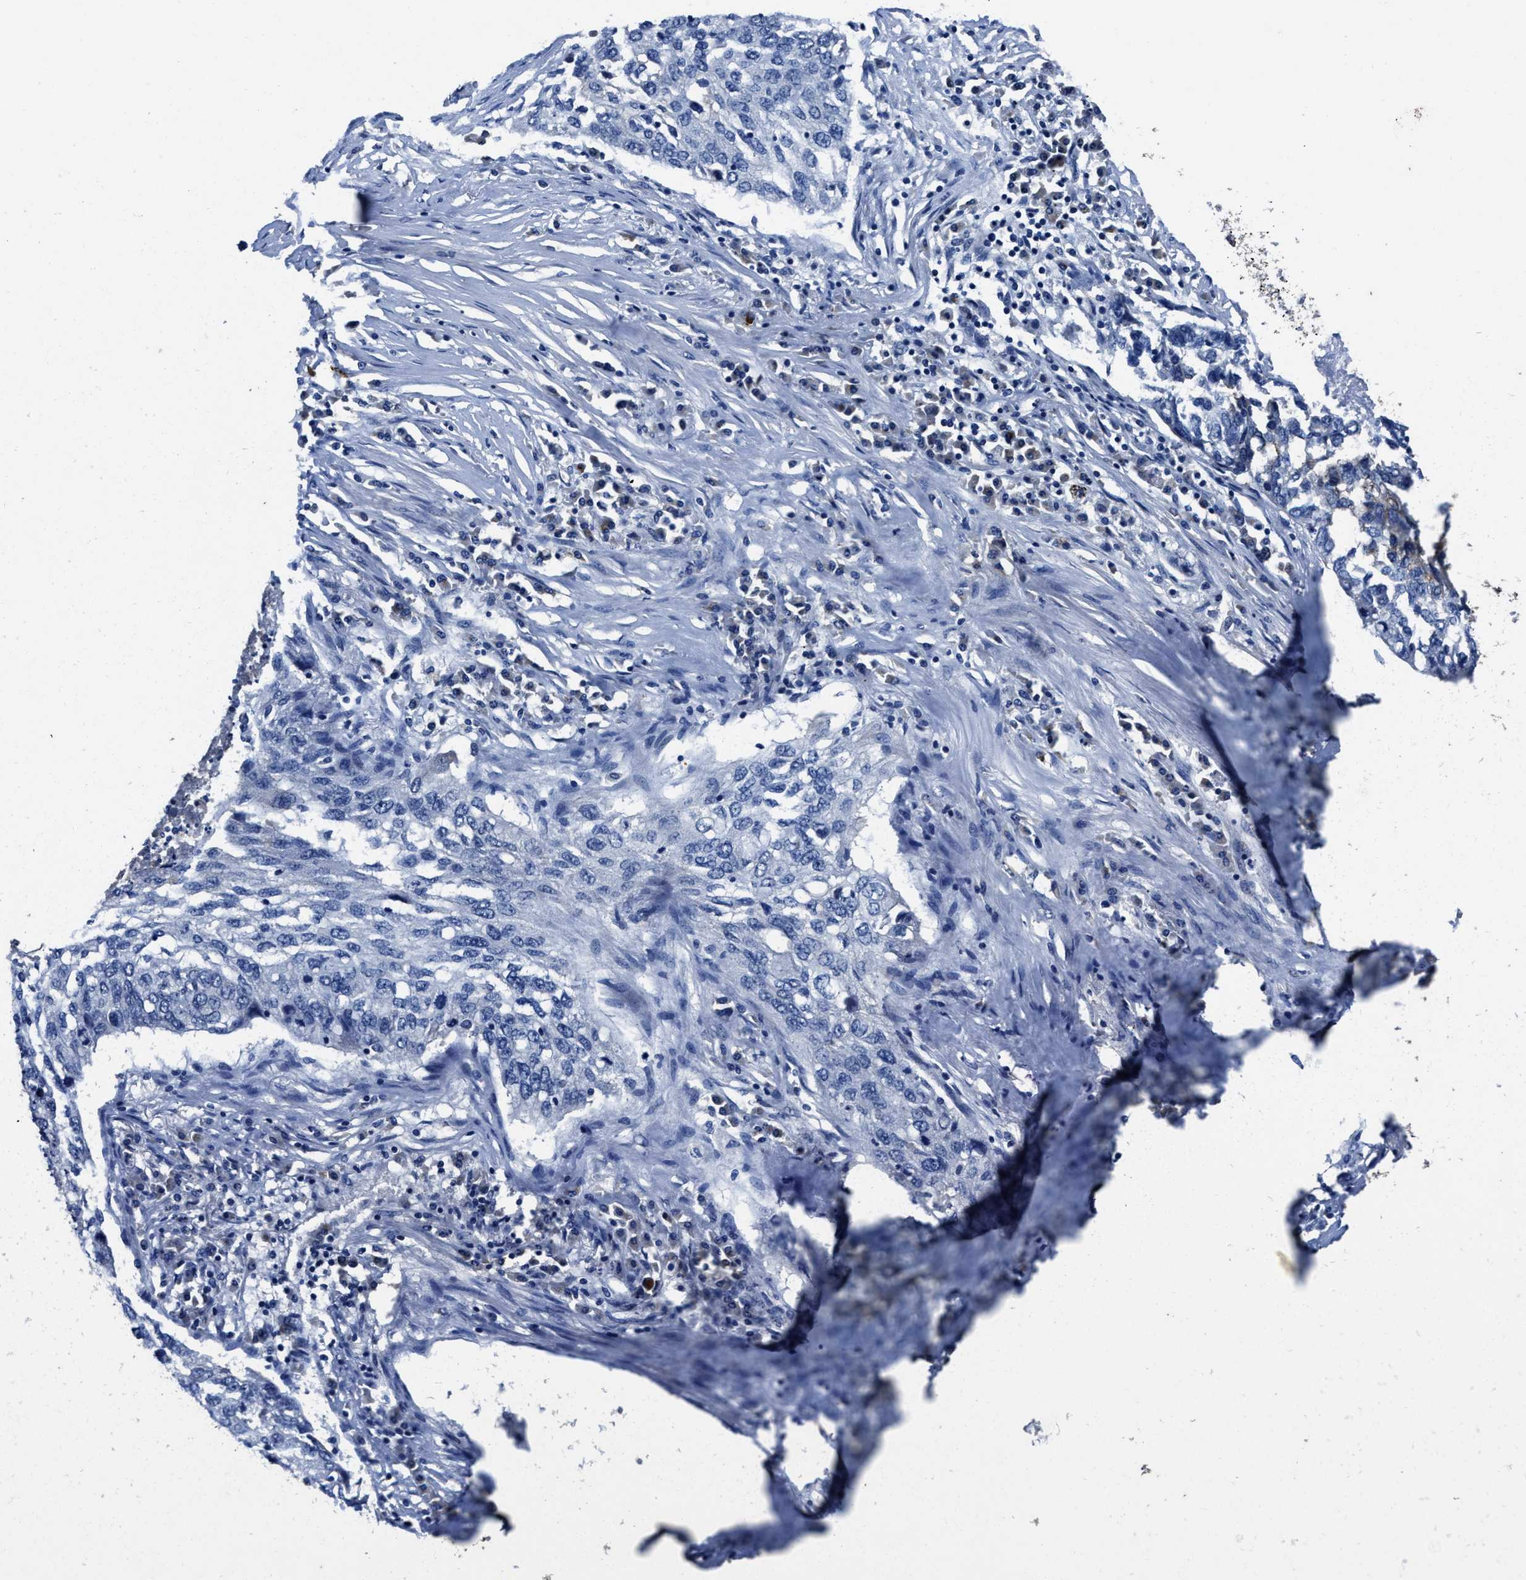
{"staining": {"intensity": "negative", "quantity": "none", "location": "none"}, "tissue": "lung cancer", "cell_type": "Tumor cells", "image_type": "cancer", "snomed": [{"axis": "morphology", "description": "Squamous cell carcinoma, NOS"}, {"axis": "topography", "description": "Lung"}], "caption": "There is no significant expression in tumor cells of lung cancer (squamous cell carcinoma).", "gene": "UBR4", "patient": {"sex": "female", "age": 63}}